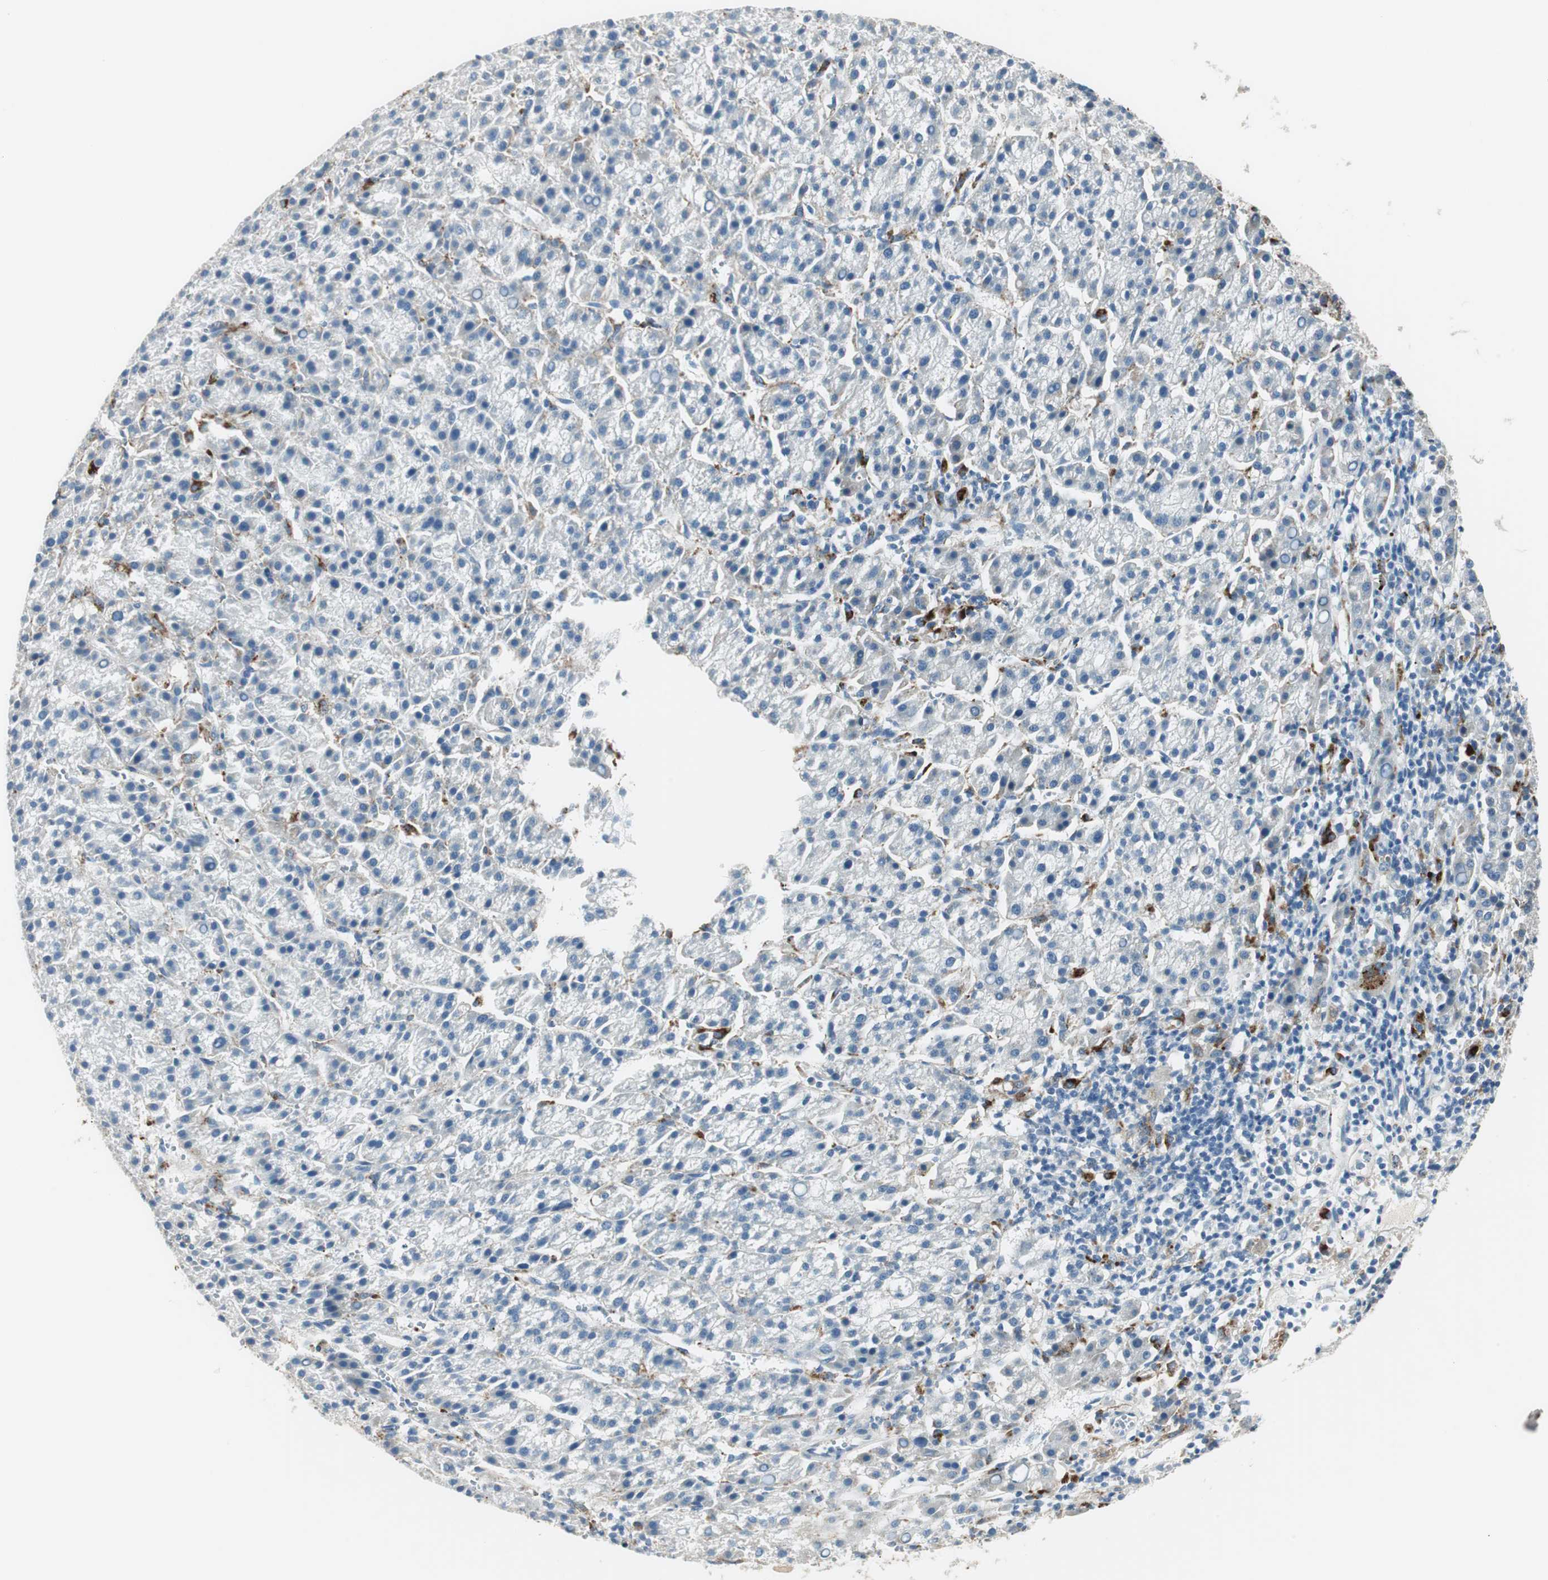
{"staining": {"intensity": "weak", "quantity": "<25%", "location": "cytoplasmic/membranous"}, "tissue": "liver cancer", "cell_type": "Tumor cells", "image_type": "cancer", "snomed": [{"axis": "morphology", "description": "Carcinoma, Hepatocellular, NOS"}, {"axis": "topography", "description": "Liver"}], "caption": "Immunohistochemistry micrograph of neoplastic tissue: liver cancer (hepatocellular carcinoma) stained with DAB (3,3'-diaminobenzidine) exhibits no significant protein expression in tumor cells. Nuclei are stained in blue.", "gene": "NCK1", "patient": {"sex": "female", "age": 58}}